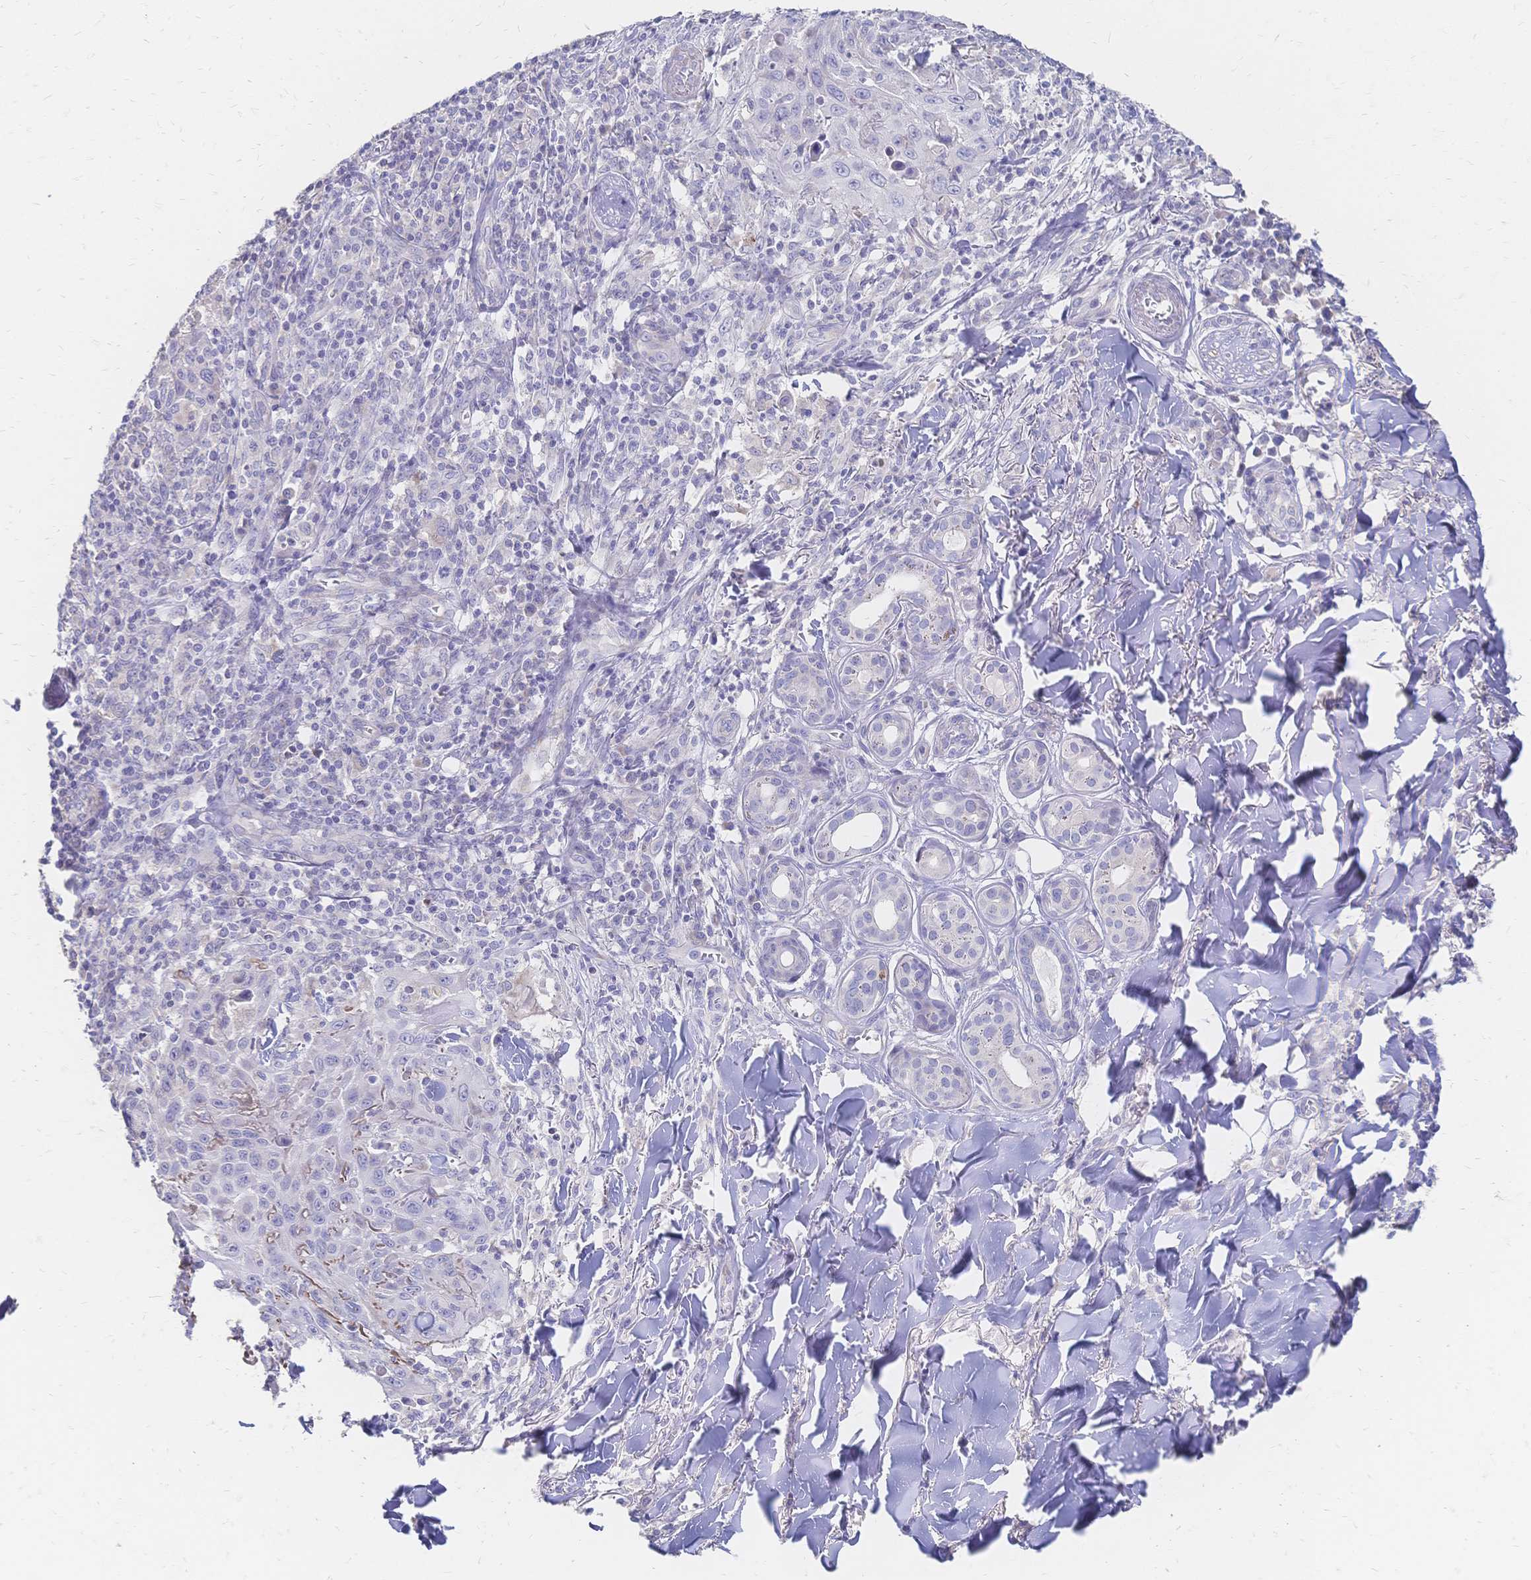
{"staining": {"intensity": "negative", "quantity": "none", "location": "none"}, "tissue": "skin cancer", "cell_type": "Tumor cells", "image_type": "cancer", "snomed": [{"axis": "morphology", "description": "Squamous cell carcinoma, NOS"}, {"axis": "topography", "description": "Skin"}], "caption": "Immunohistochemistry photomicrograph of human skin cancer stained for a protein (brown), which demonstrates no expression in tumor cells.", "gene": "VWC2L", "patient": {"sex": "male", "age": 75}}